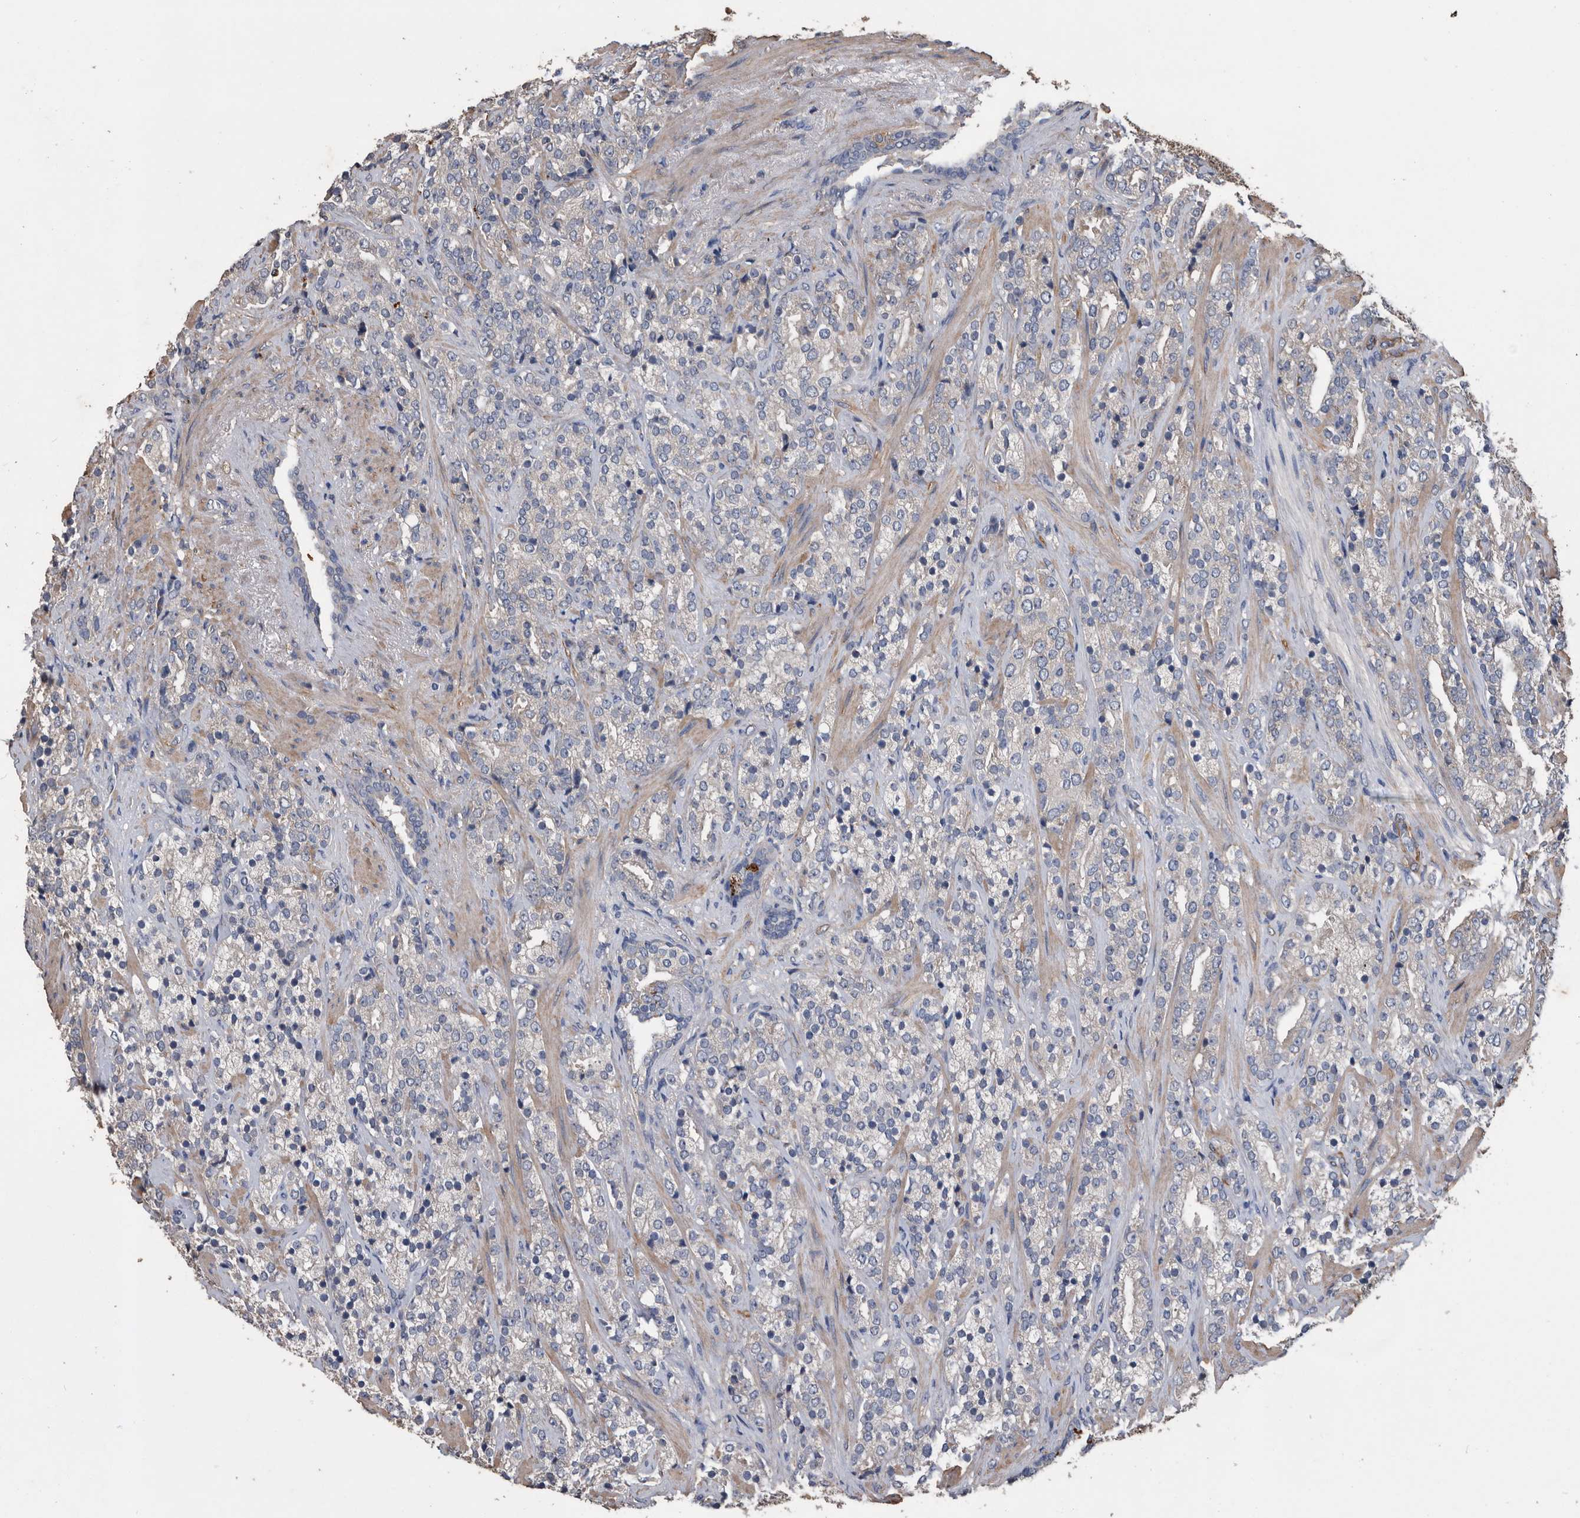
{"staining": {"intensity": "negative", "quantity": "none", "location": "none"}, "tissue": "prostate cancer", "cell_type": "Tumor cells", "image_type": "cancer", "snomed": [{"axis": "morphology", "description": "Adenocarcinoma, High grade"}, {"axis": "topography", "description": "Prostate"}], "caption": "There is no significant staining in tumor cells of prostate cancer (adenocarcinoma (high-grade)).", "gene": "NRBP1", "patient": {"sex": "male", "age": 71}}